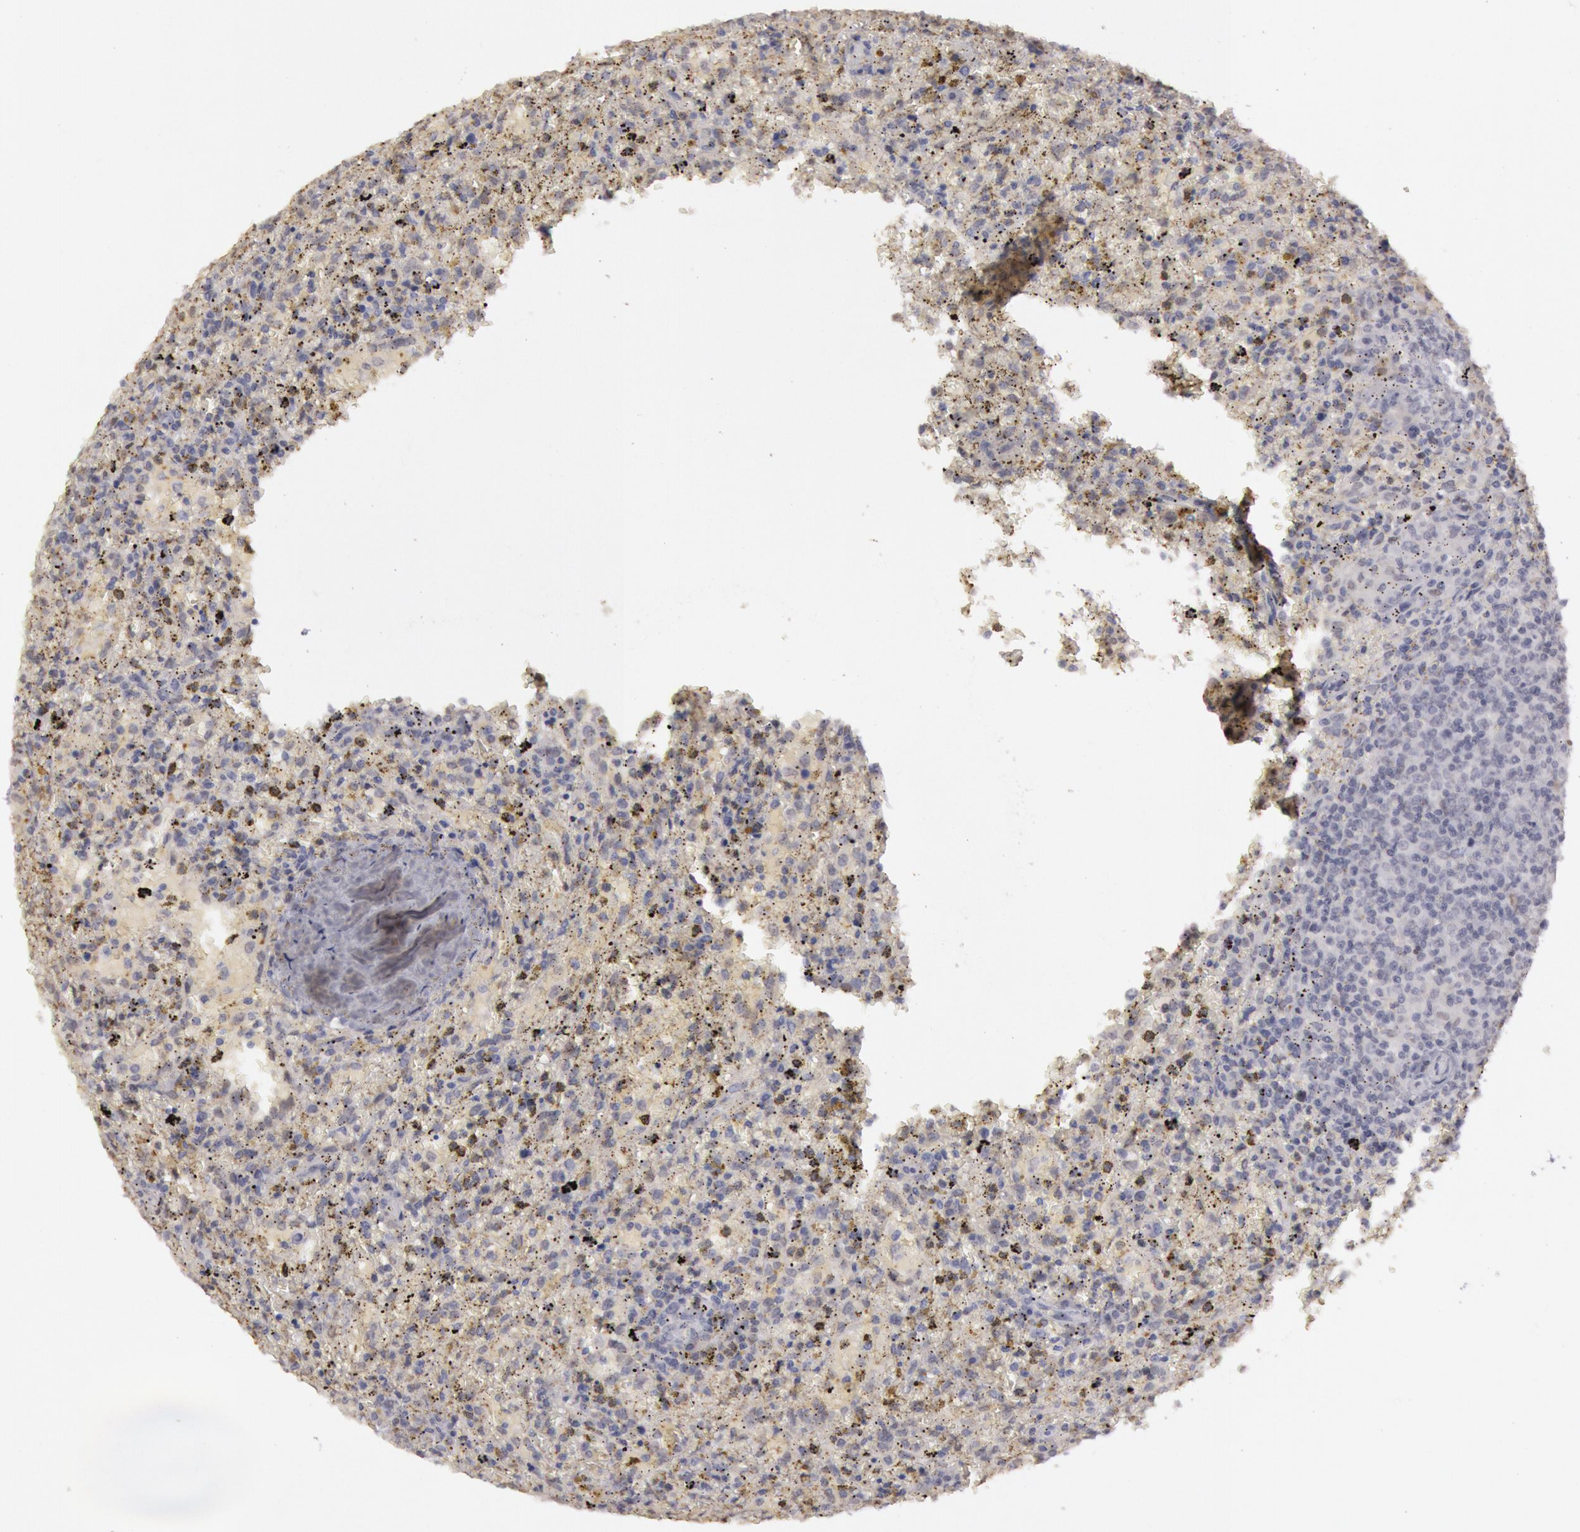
{"staining": {"intensity": "negative", "quantity": "none", "location": "none"}, "tissue": "lymphoma", "cell_type": "Tumor cells", "image_type": "cancer", "snomed": [{"axis": "morphology", "description": "Malignant lymphoma, non-Hodgkin's type, High grade"}, {"axis": "topography", "description": "Spleen"}, {"axis": "topography", "description": "Lymph node"}], "caption": "The photomicrograph demonstrates no significant expression in tumor cells of lymphoma. (IHC, brightfield microscopy, high magnification).", "gene": "RIMBP3C", "patient": {"sex": "female", "age": 70}}